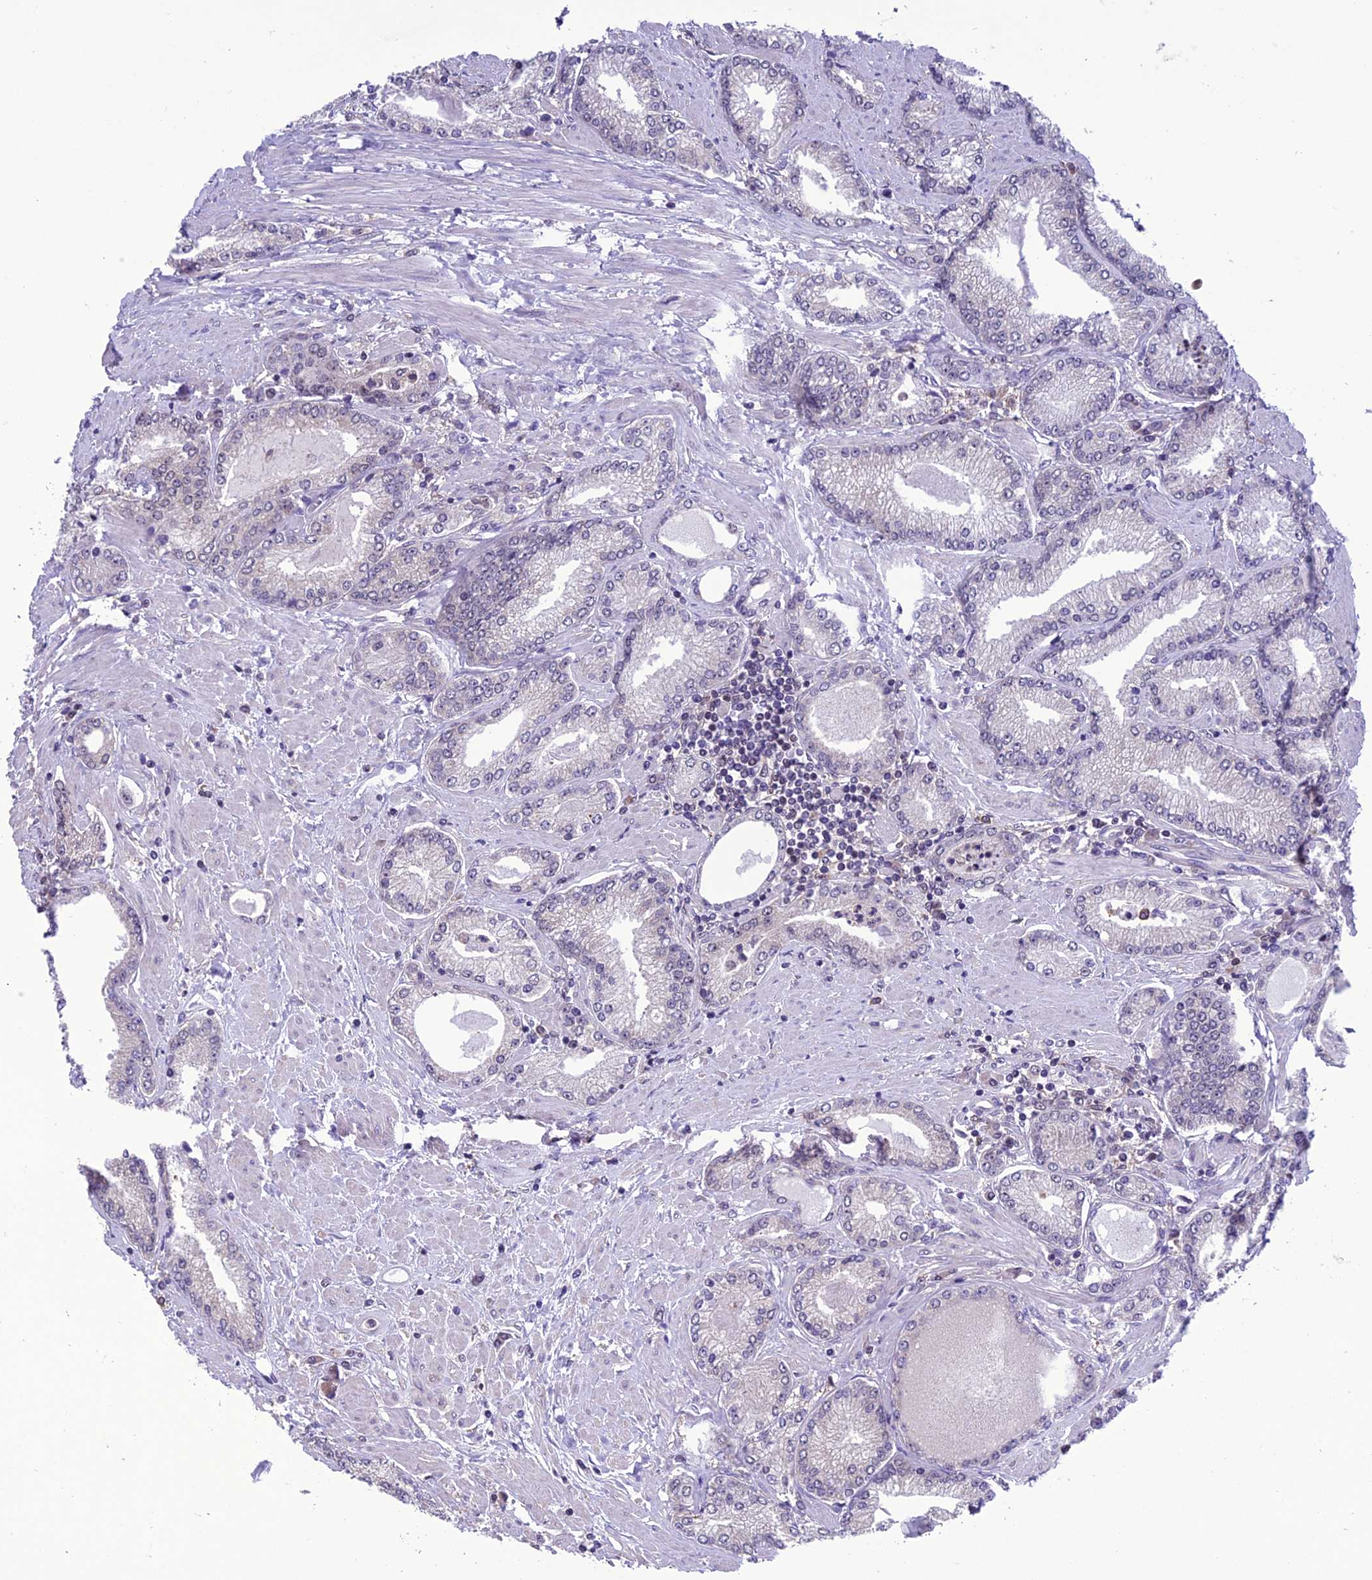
{"staining": {"intensity": "negative", "quantity": "none", "location": "none"}, "tissue": "prostate cancer", "cell_type": "Tumor cells", "image_type": "cancer", "snomed": [{"axis": "morphology", "description": "Adenocarcinoma, High grade"}, {"axis": "topography", "description": "Prostate"}], "caption": "Histopathology image shows no significant protein staining in tumor cells of prostate cancer.", "gene": "MIS12", "patient": {"sex": "male", "age": 66}}